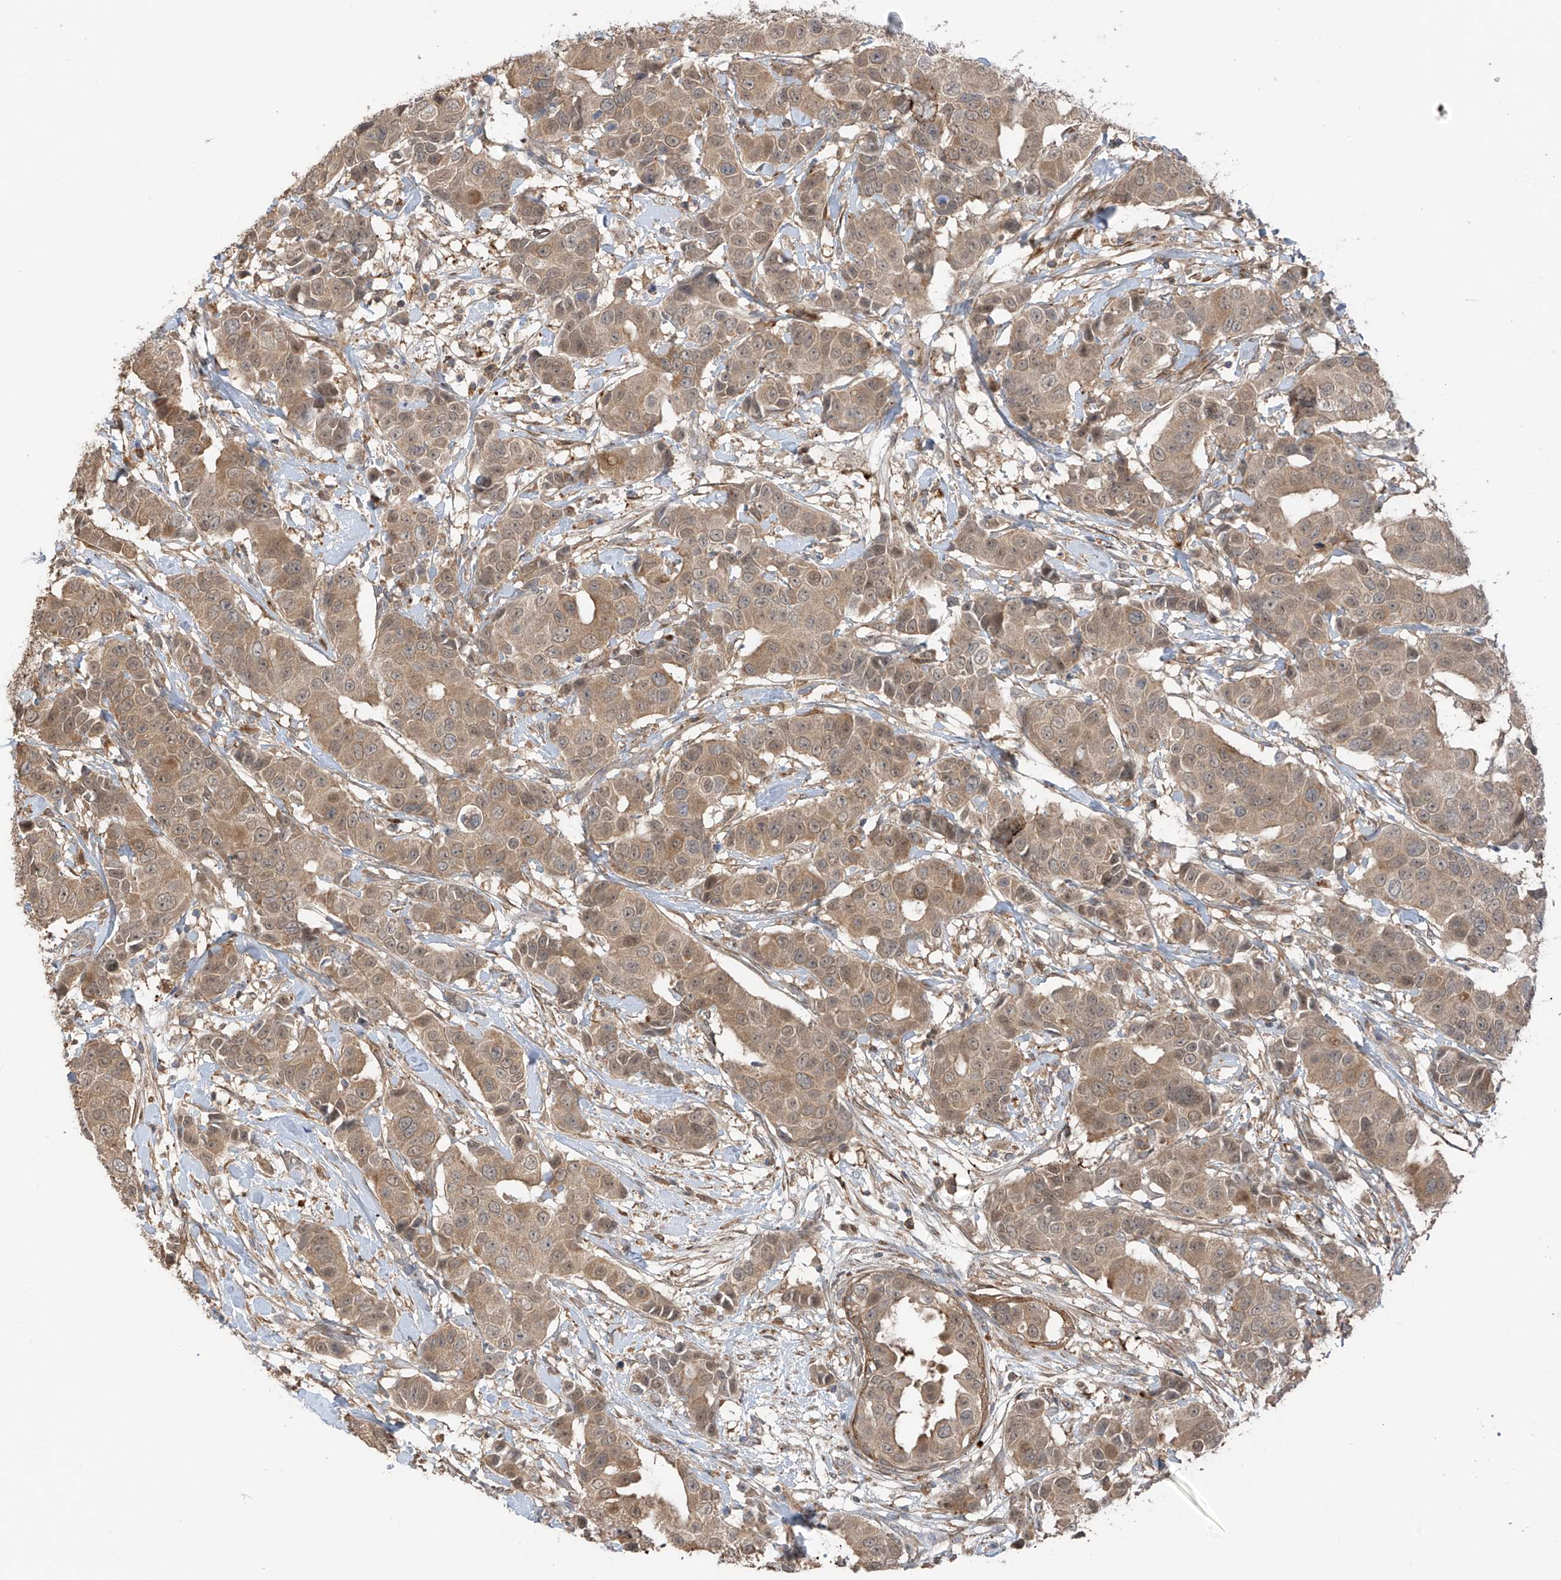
{"staining": {"intensity": "moderate", "quantity": ">75%", "location": "cytoplasmic/membranous"}, "tissue": "breast cancer", "cell_type": "Tumor cells", "image_type": "cancer", "snomed": [{"axis": "morphology", "description": "Normal tissue, NOS"}, {"axis": "morphology", "description": "Duct carcinoma"}, {"axis": "topography", "description": "Breast"}], "caption": "About >75% of tumor cells in intraductal carcinoma (breast) reveal moderate cytoplasmic/membranous protein staining as visualized by brown immunohistochemical staining.", "gene": "SAMD3", "patient": {"sex": "female", "age": 39}}